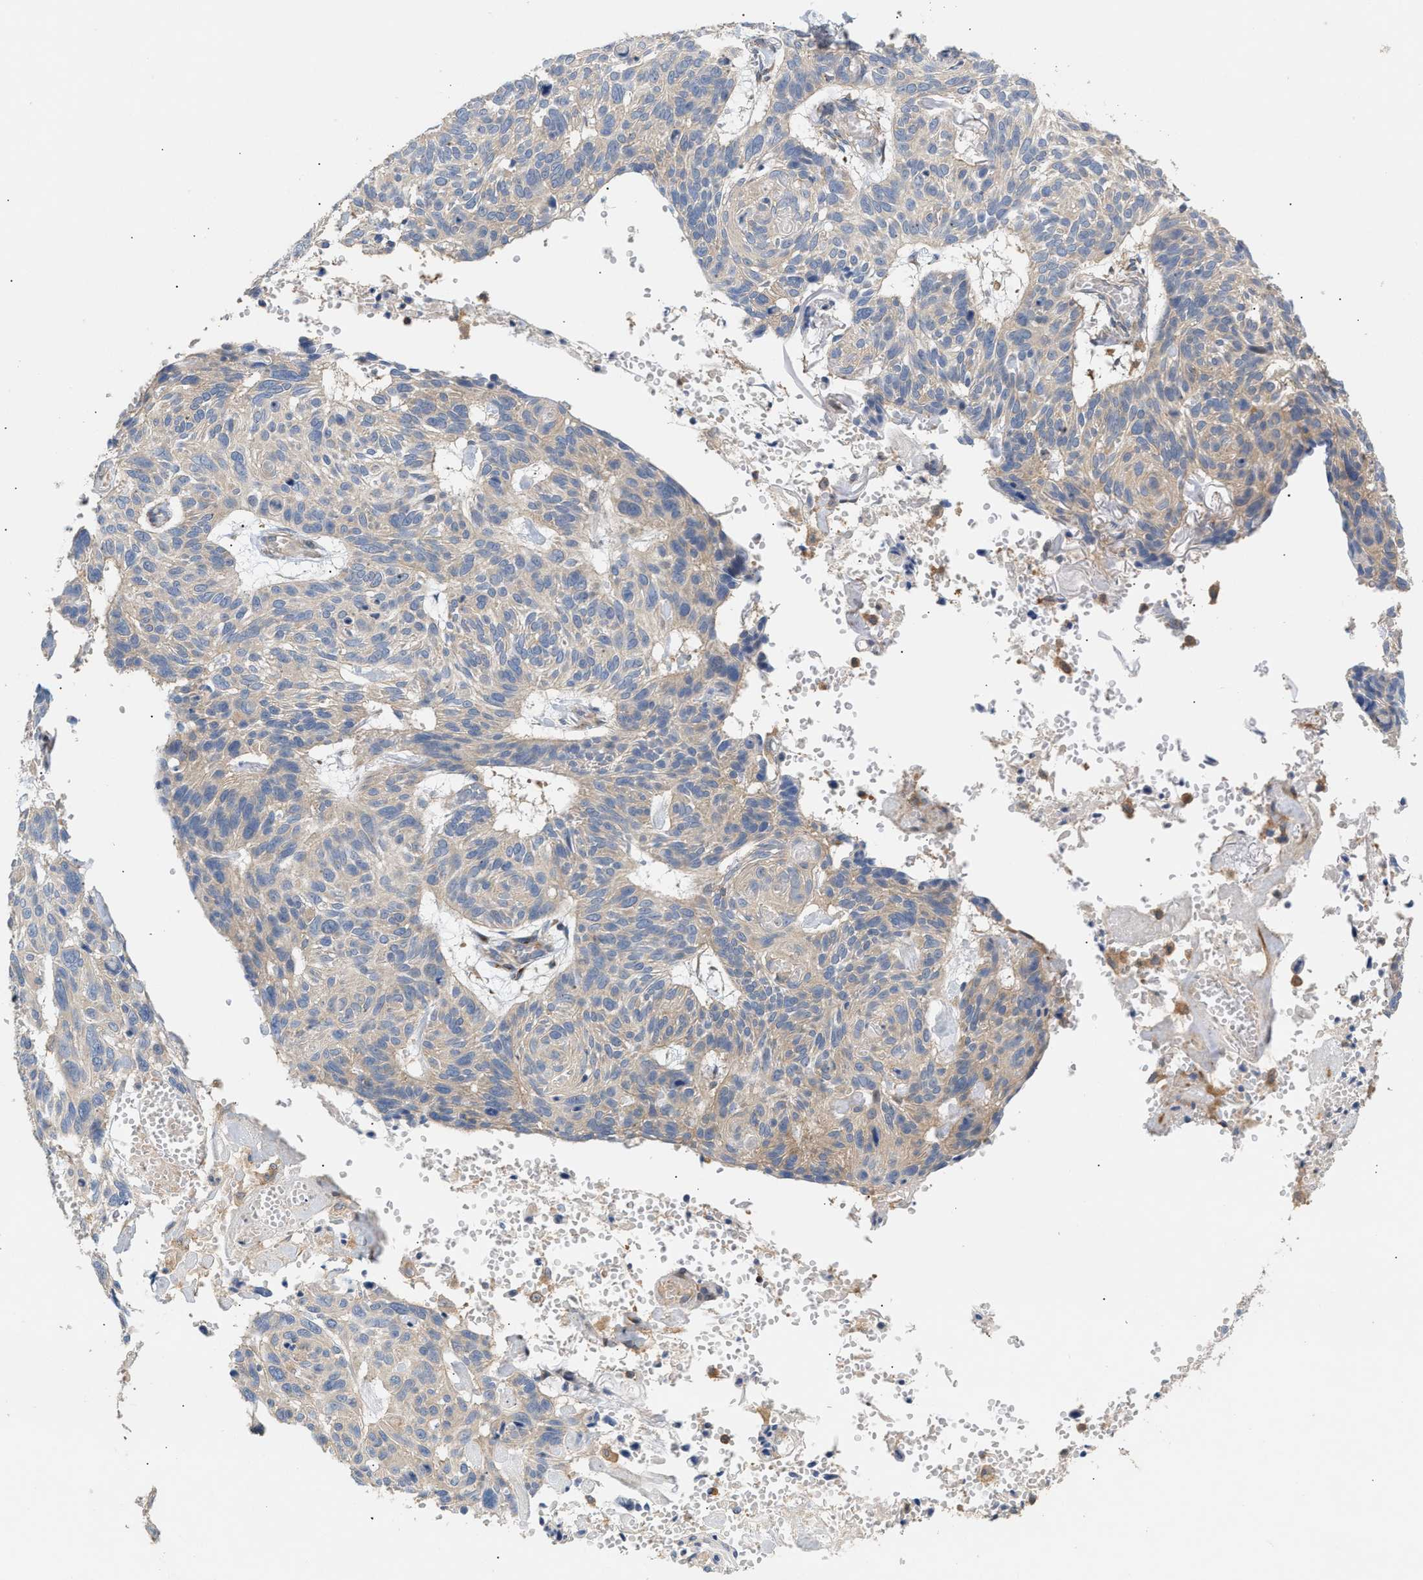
{"staining": {"intensity": "negative", "quantity": "none", "location": "none"}, "tissue": "skin cancer", "cell_type": "Tumor cells", "image_type": "cancer", "snomed": [{"axis": "morphology", "description": "Basal cell carcinoma"}, {"axis": "topography", "description": "Skin"}], "caption": "Image shows no significant protein staining in tumor cells of skin cancer.", "gene": "DBNL", "patient": {"sex": "male", "age": 85}}